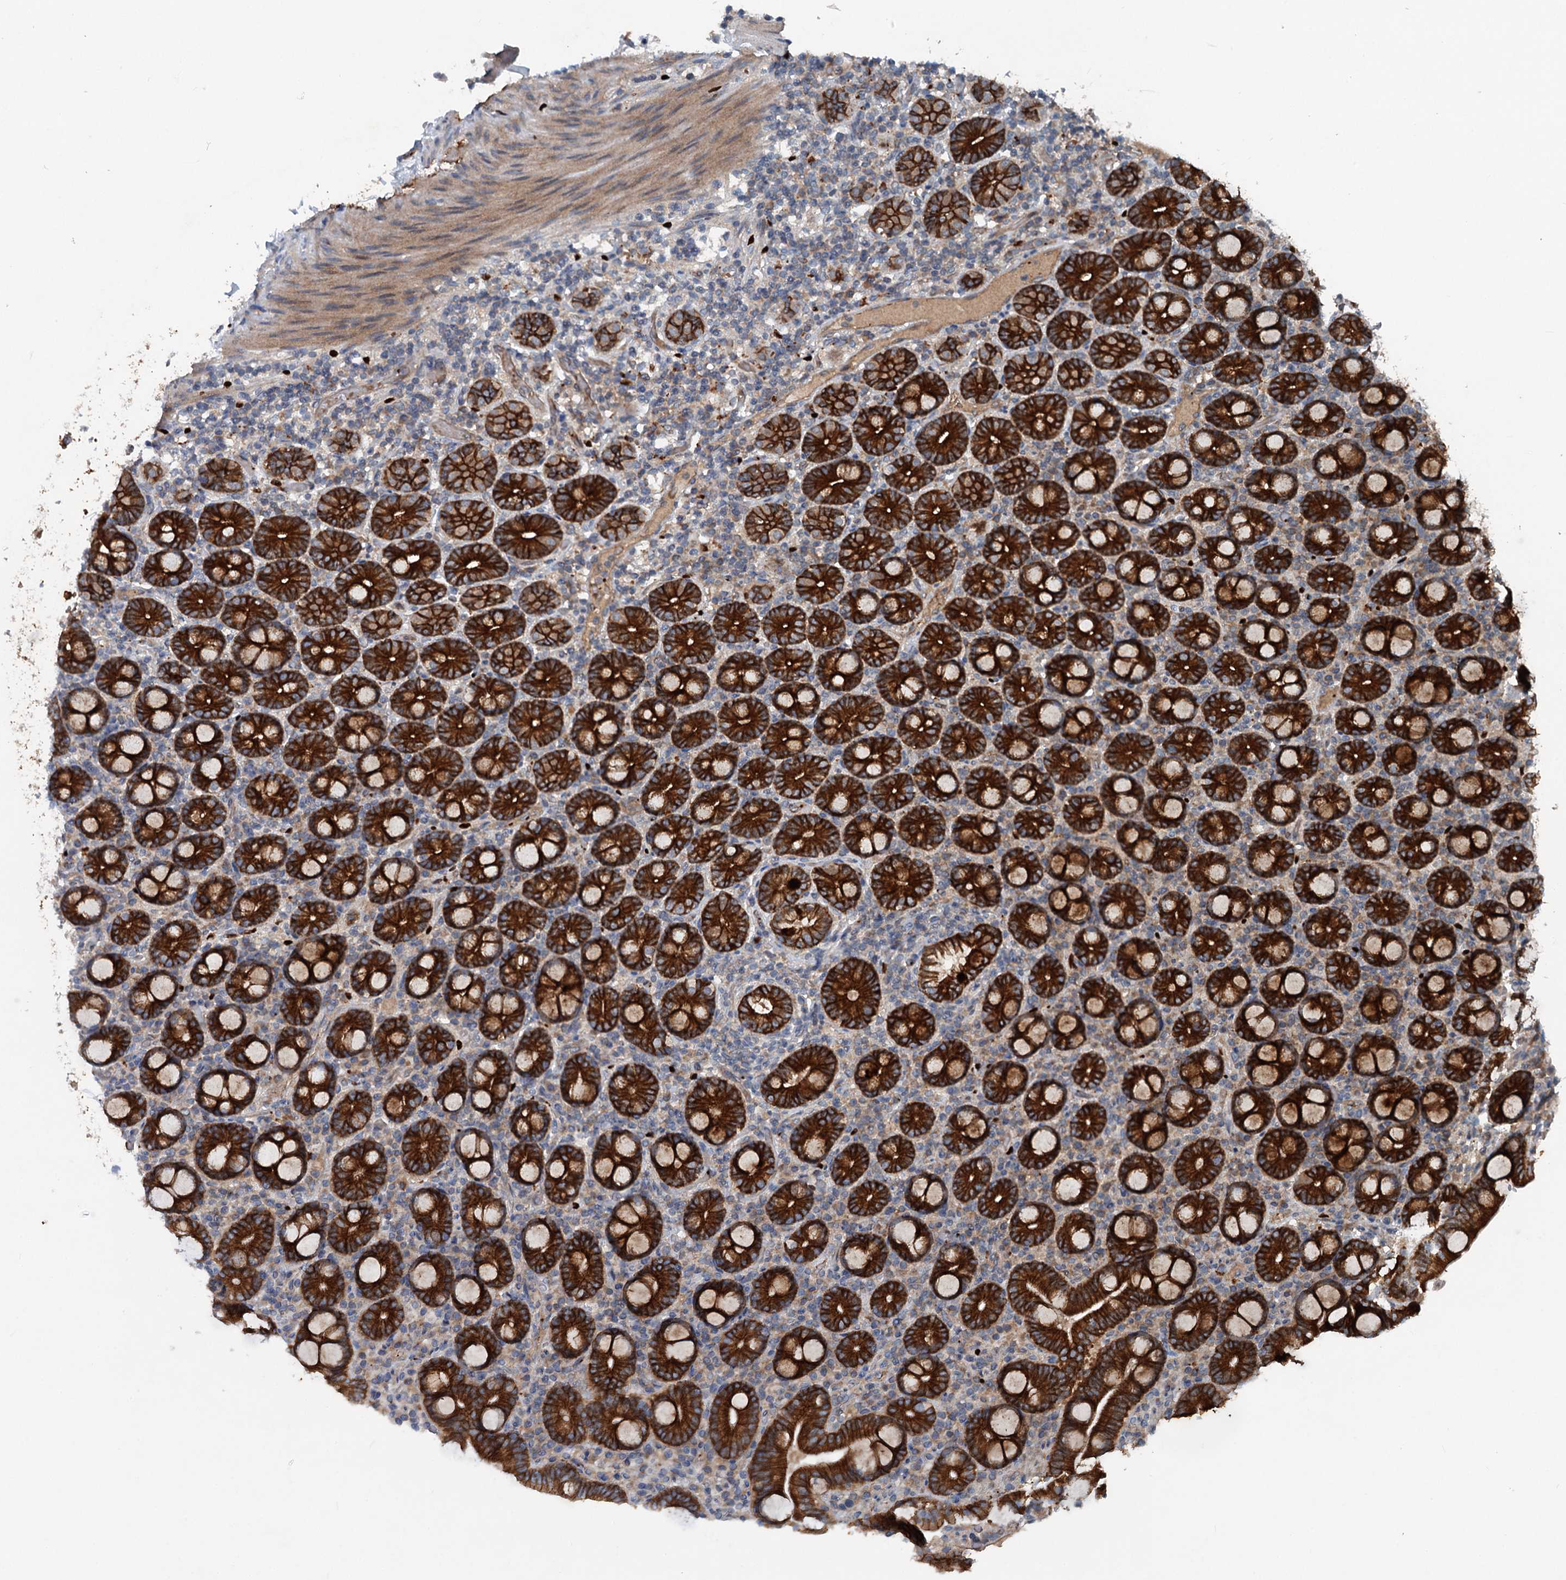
{"staining": {"intensity": "strong", "quantity": ">75%", "location": "cytoplasmic/membranous"}, "tissue": "duodenum", "cell_type": "Glandular cells", "image_type": "normal", "snomed": [{"axis": "morphology", "description": "Normal tissue, NOS"}, {"axis": "topography", "description": "Duodenum"}], "caption": "Immunohistochemistry staining of unremarkable duodenum, which reveals high levels of strong cytoplasmic/membranous positivity in about >75% of glandular cells indicating strong cytoplasmic/membranous protein expression. The staining was performed using DAB (3,3'-diaminobenzidine) (brown) for protein detection and nuclei were counterstained in hematoxylin (blue).", "gene": "N4BP2L2", "patient": {"sex": "male", "age": 55}}